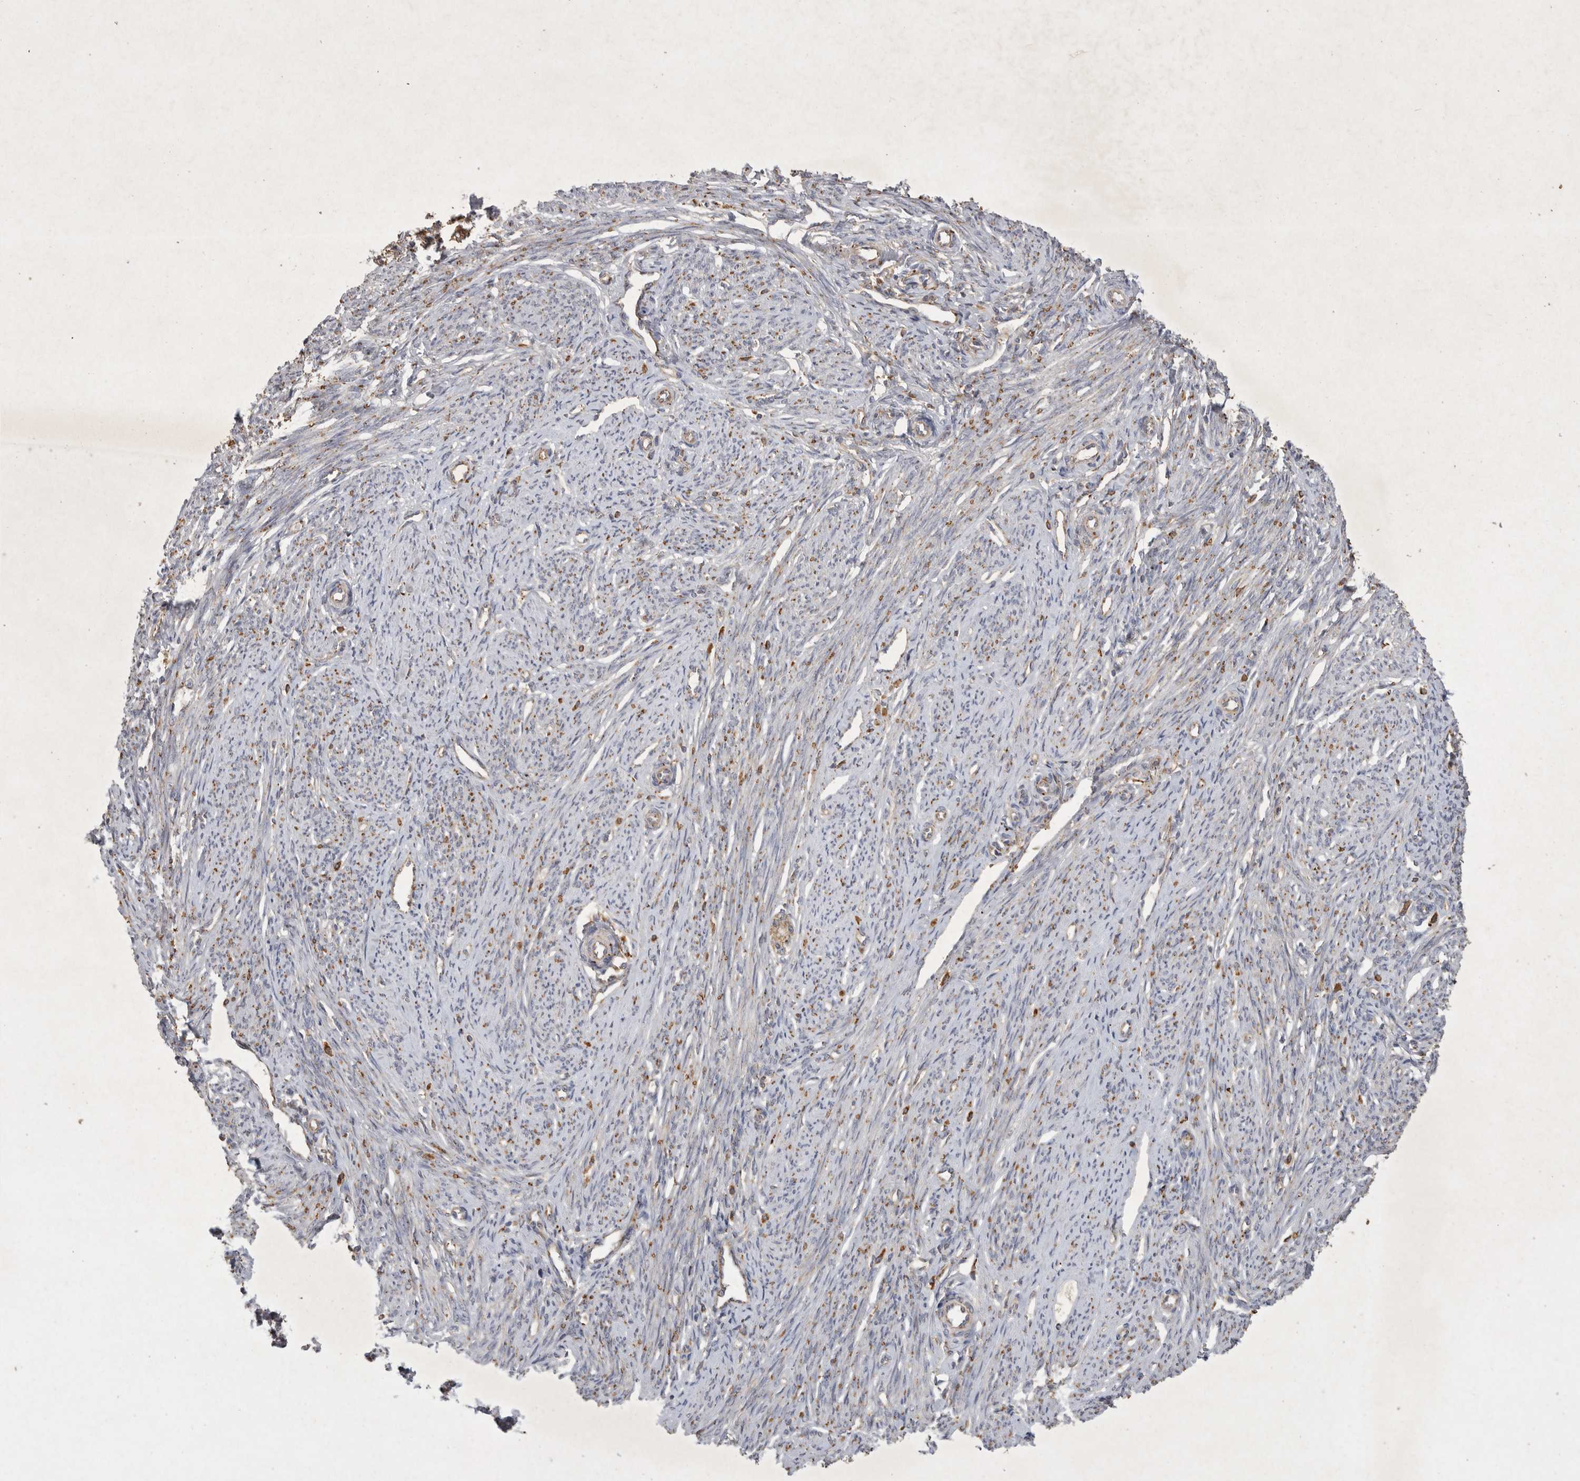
{"staining": {"intensity": "moderate", "quantity": "<25%", "location": "cytoplasmic/membranous"}, "tissue": "endometrium", "cell_type": "Cells in endometrial stroma", "image_type": "normal", "snomed": [{"axis": "morphology", "description": "Normal tissue, NOS"}, {"axis": "topography", "description": "Endometrium"}], "caption": "High-power microscopy captured an immunohistochemistry (IHC) micrograph of normal endometrium, revealing moderate cytoplasmic/membranous staining in approximately <25% of cells in endometrial stroma.", "gene": "MRPL41", "patient": {"sex": "female", "age": 56}}